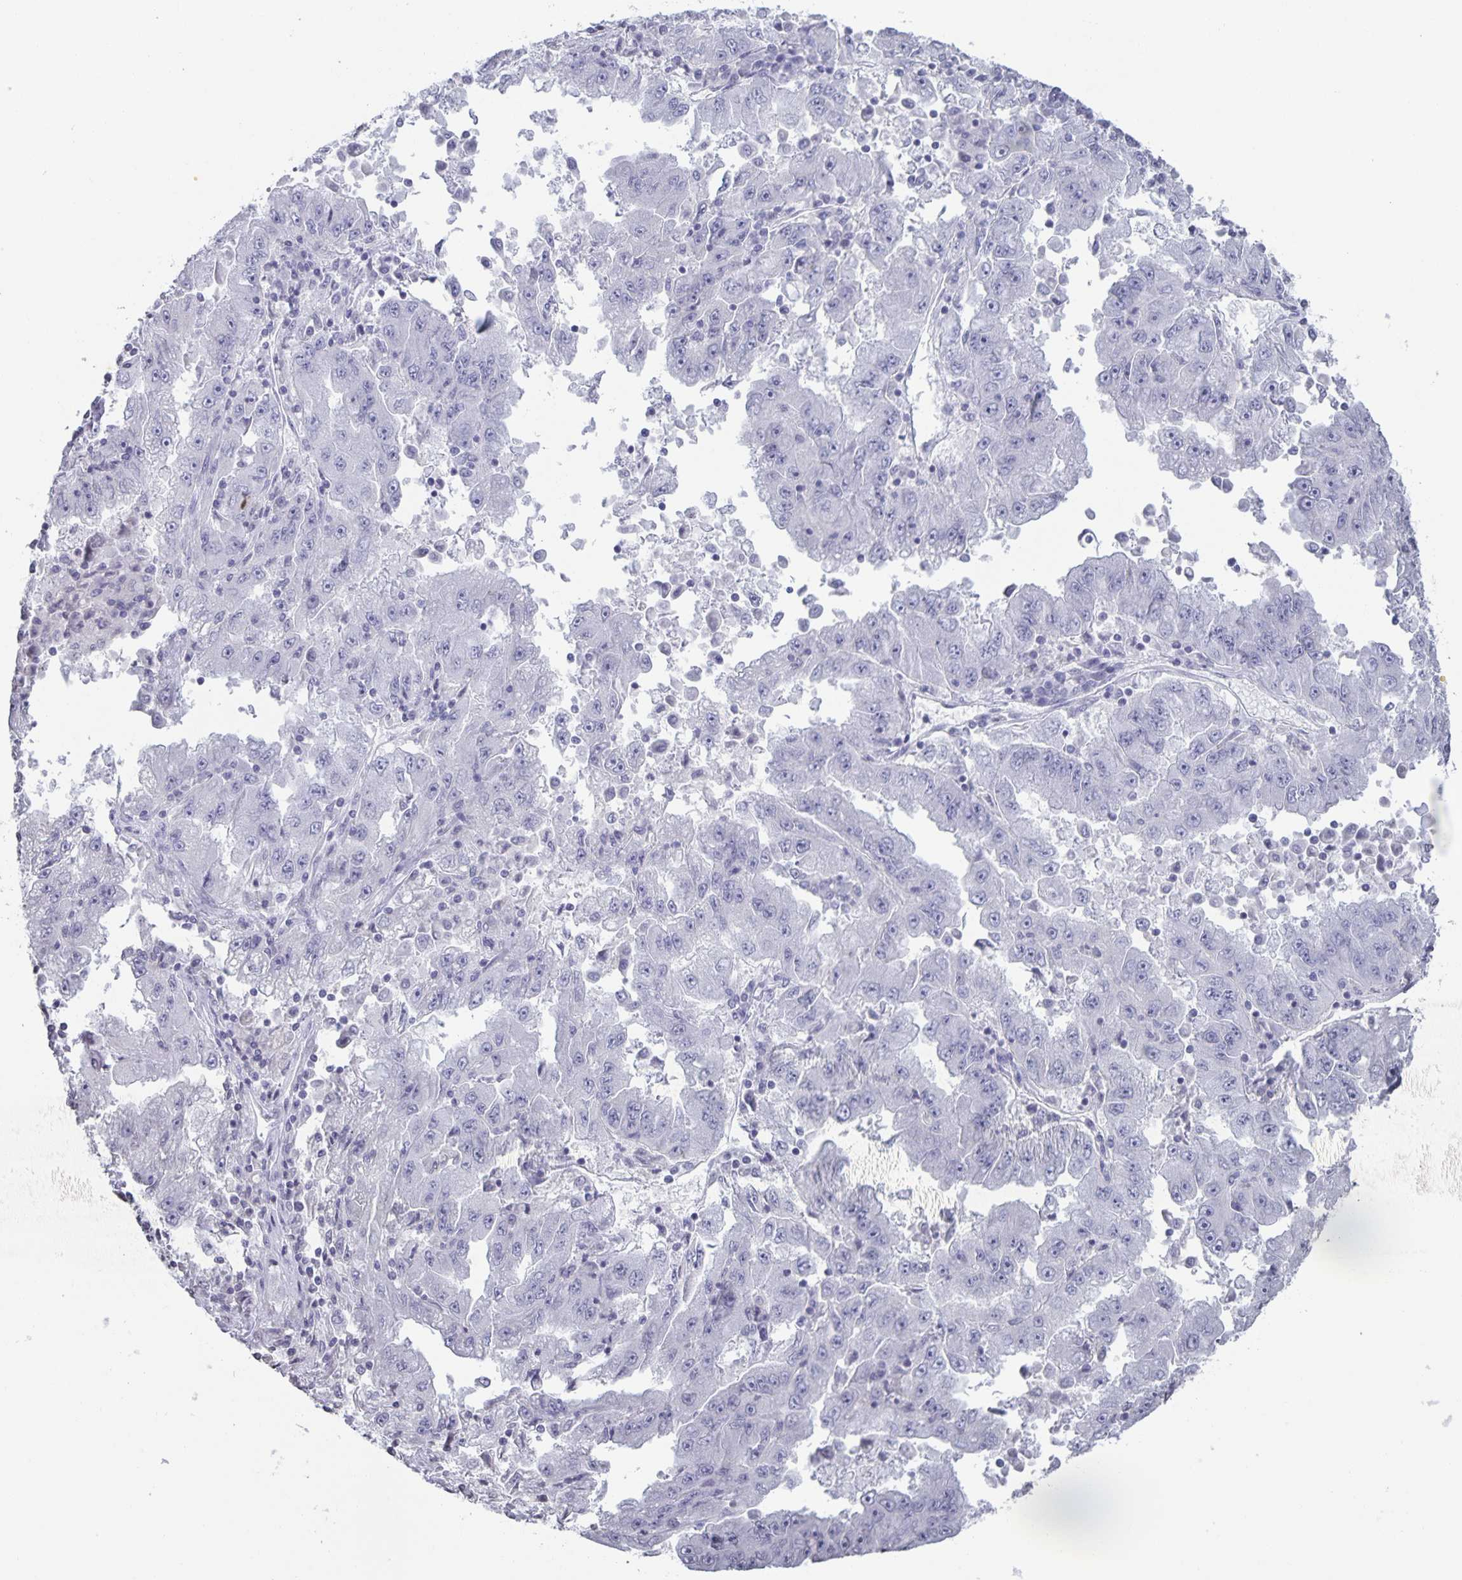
{"staining": {"intensity": "negative", "quantity": "none", "location": "none"}, "tissue": "lung cancer", "cell_type": "Tumor cells", "image_type": "cancer", "snomed": [{"axis": "morphology", "description": "Adenocarcinoma, NOS"}, {"axis": "morphology", "description": "Adenocarcinoma primary or metastatic"}, {"axis": "topography", "description": "Lung"}], "caption": "This photomicrograph is of adenocarcinoma (lung) stained with immunohistochemistry to label a protein in brown with the nuclei are counter-stained blue. There is no positivity in tumor cells.", "gene": "AQP4", "patient": {"sex": "male", "age": 74}}